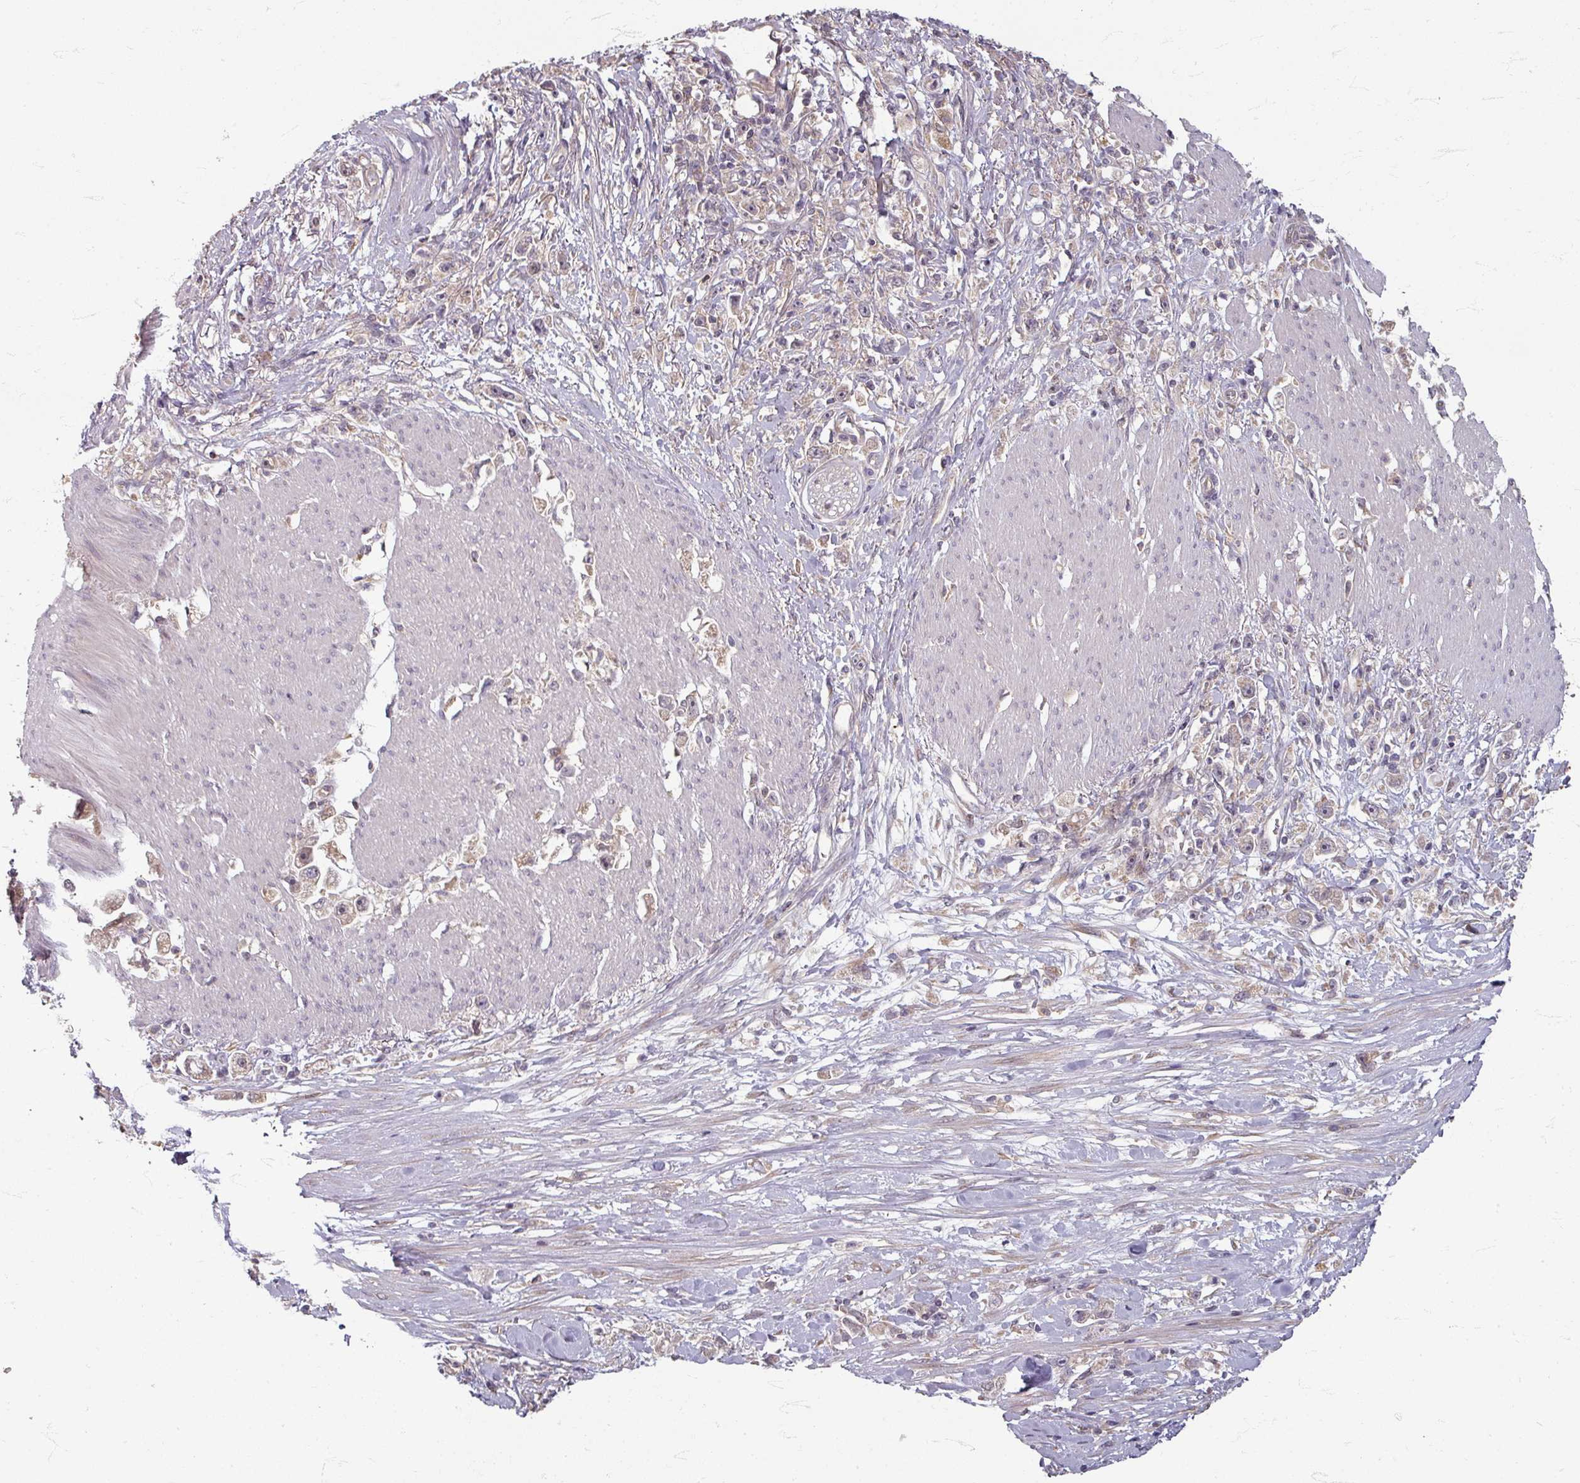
{"staining": {"intensity": "weak", "quantity": "25%-75%", "location": "cytoplasmic/membranous"}, "tissue": "stomach cancer", "cell_type": "Tumor cells", "image_type": "cancer", "snomed": [{"axis": "morphology", "description": "Adenocarcinoma, NOS"}, {"axis": "topography", "description": "Stomach"}], "caption": "Protein analysis of stomach cancer (adenocarcinoma) tissue displays weak cytoplasmic/membranous expression in approximately 25%-75% of tumor cells.", "gene": "STAM", "patient": {"sex": "female", "age": 59}}